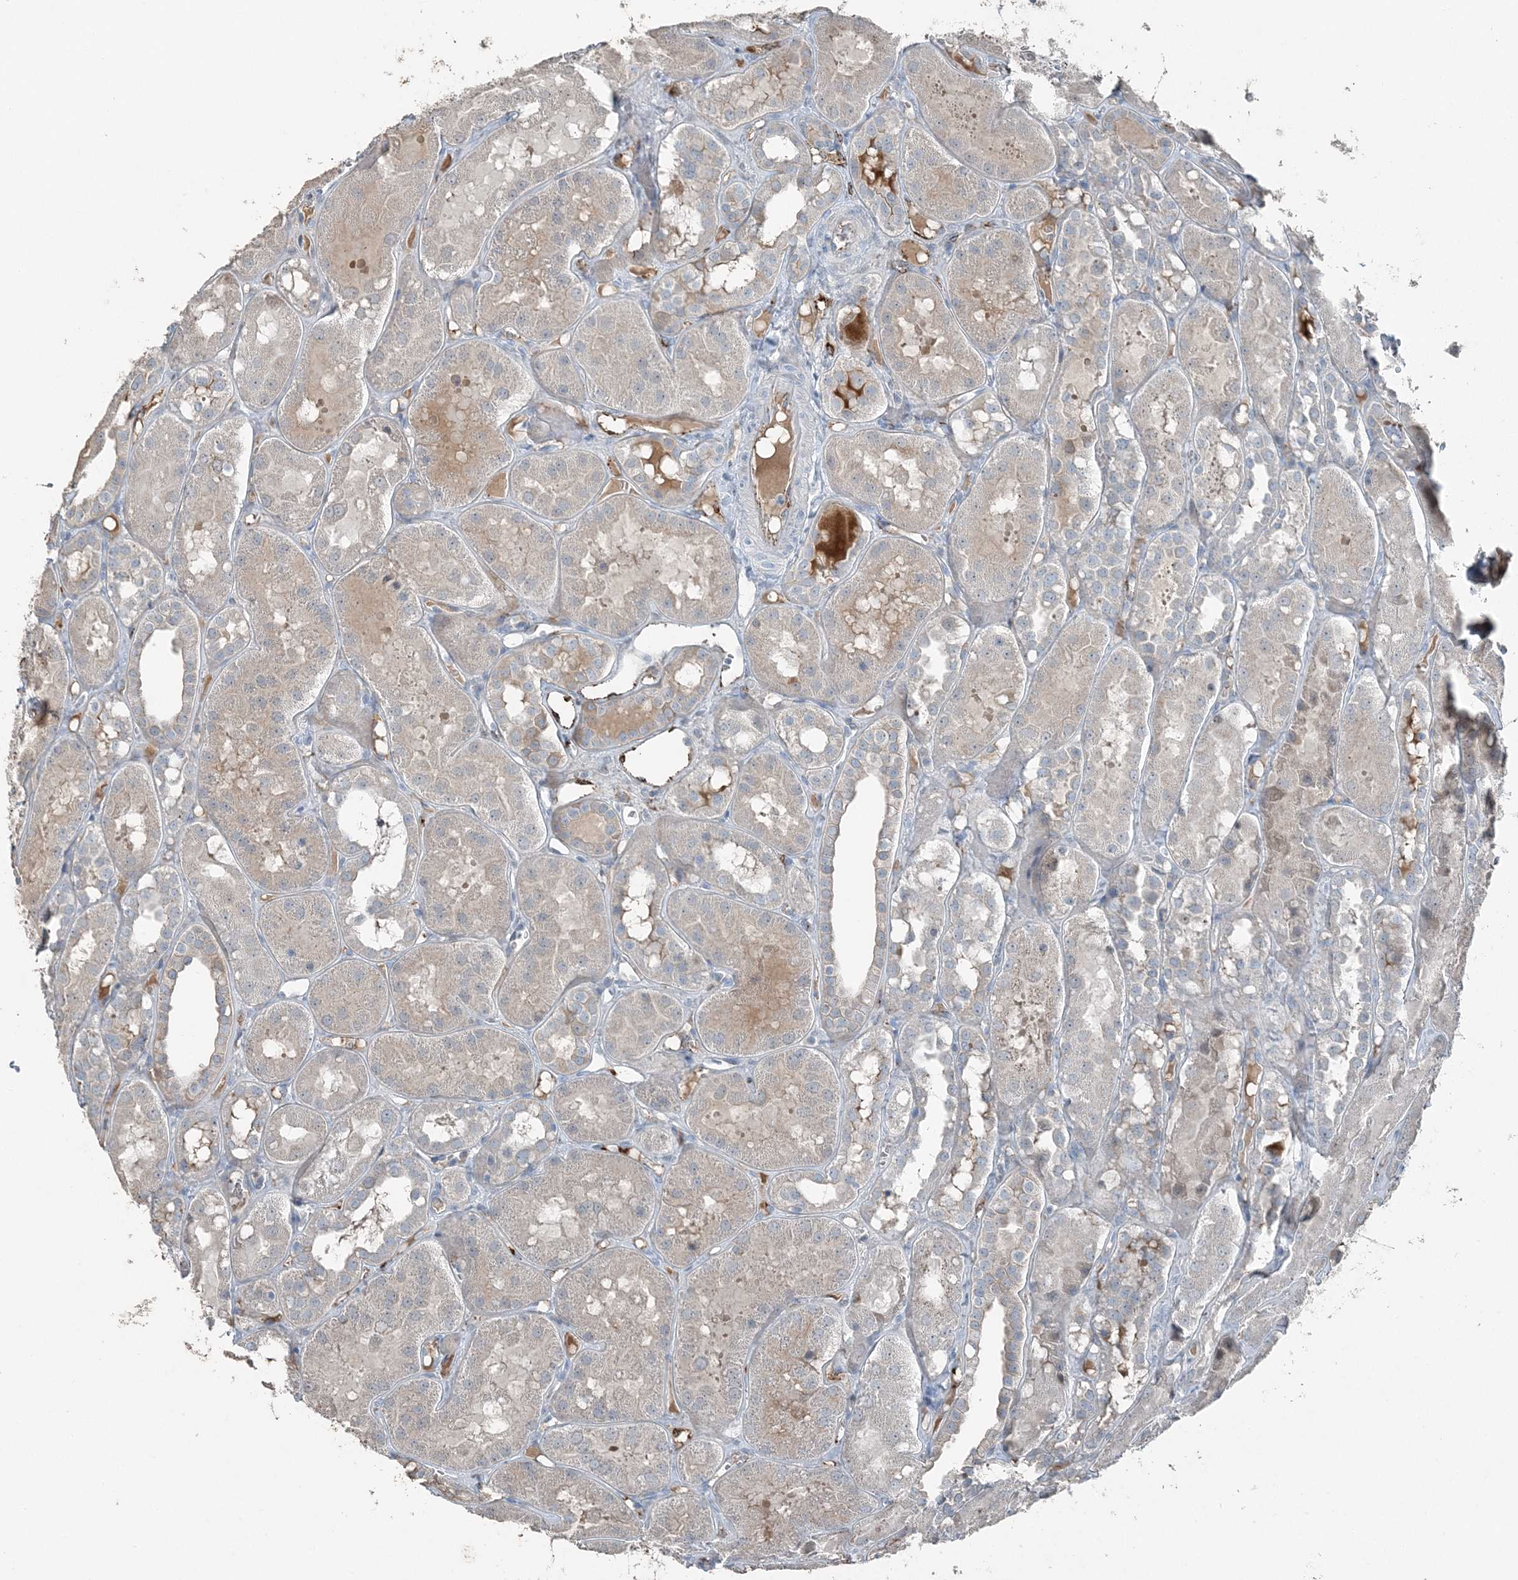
{"staining": {"intensity": "negative", "quantity": "none", "location": "none"}, "tissue": "kidney", "cell_type": "Cells in glomeruli", "image_type": "normal", "snomed": [{"axis": "morphology", "description": "Normal tissue, NOS"}, {"axis": "topography", "description": "Kidney"}], "caption": "Immunohistochemistry photomicrograph of benign kidney: kidney stained with DAB (3,3'-diaminobenzidine) demonstrates no significant protein expression in cells in glomeruli.", "gene": "ELOVL7", "patient": {"sex": "male", "age": 16}}